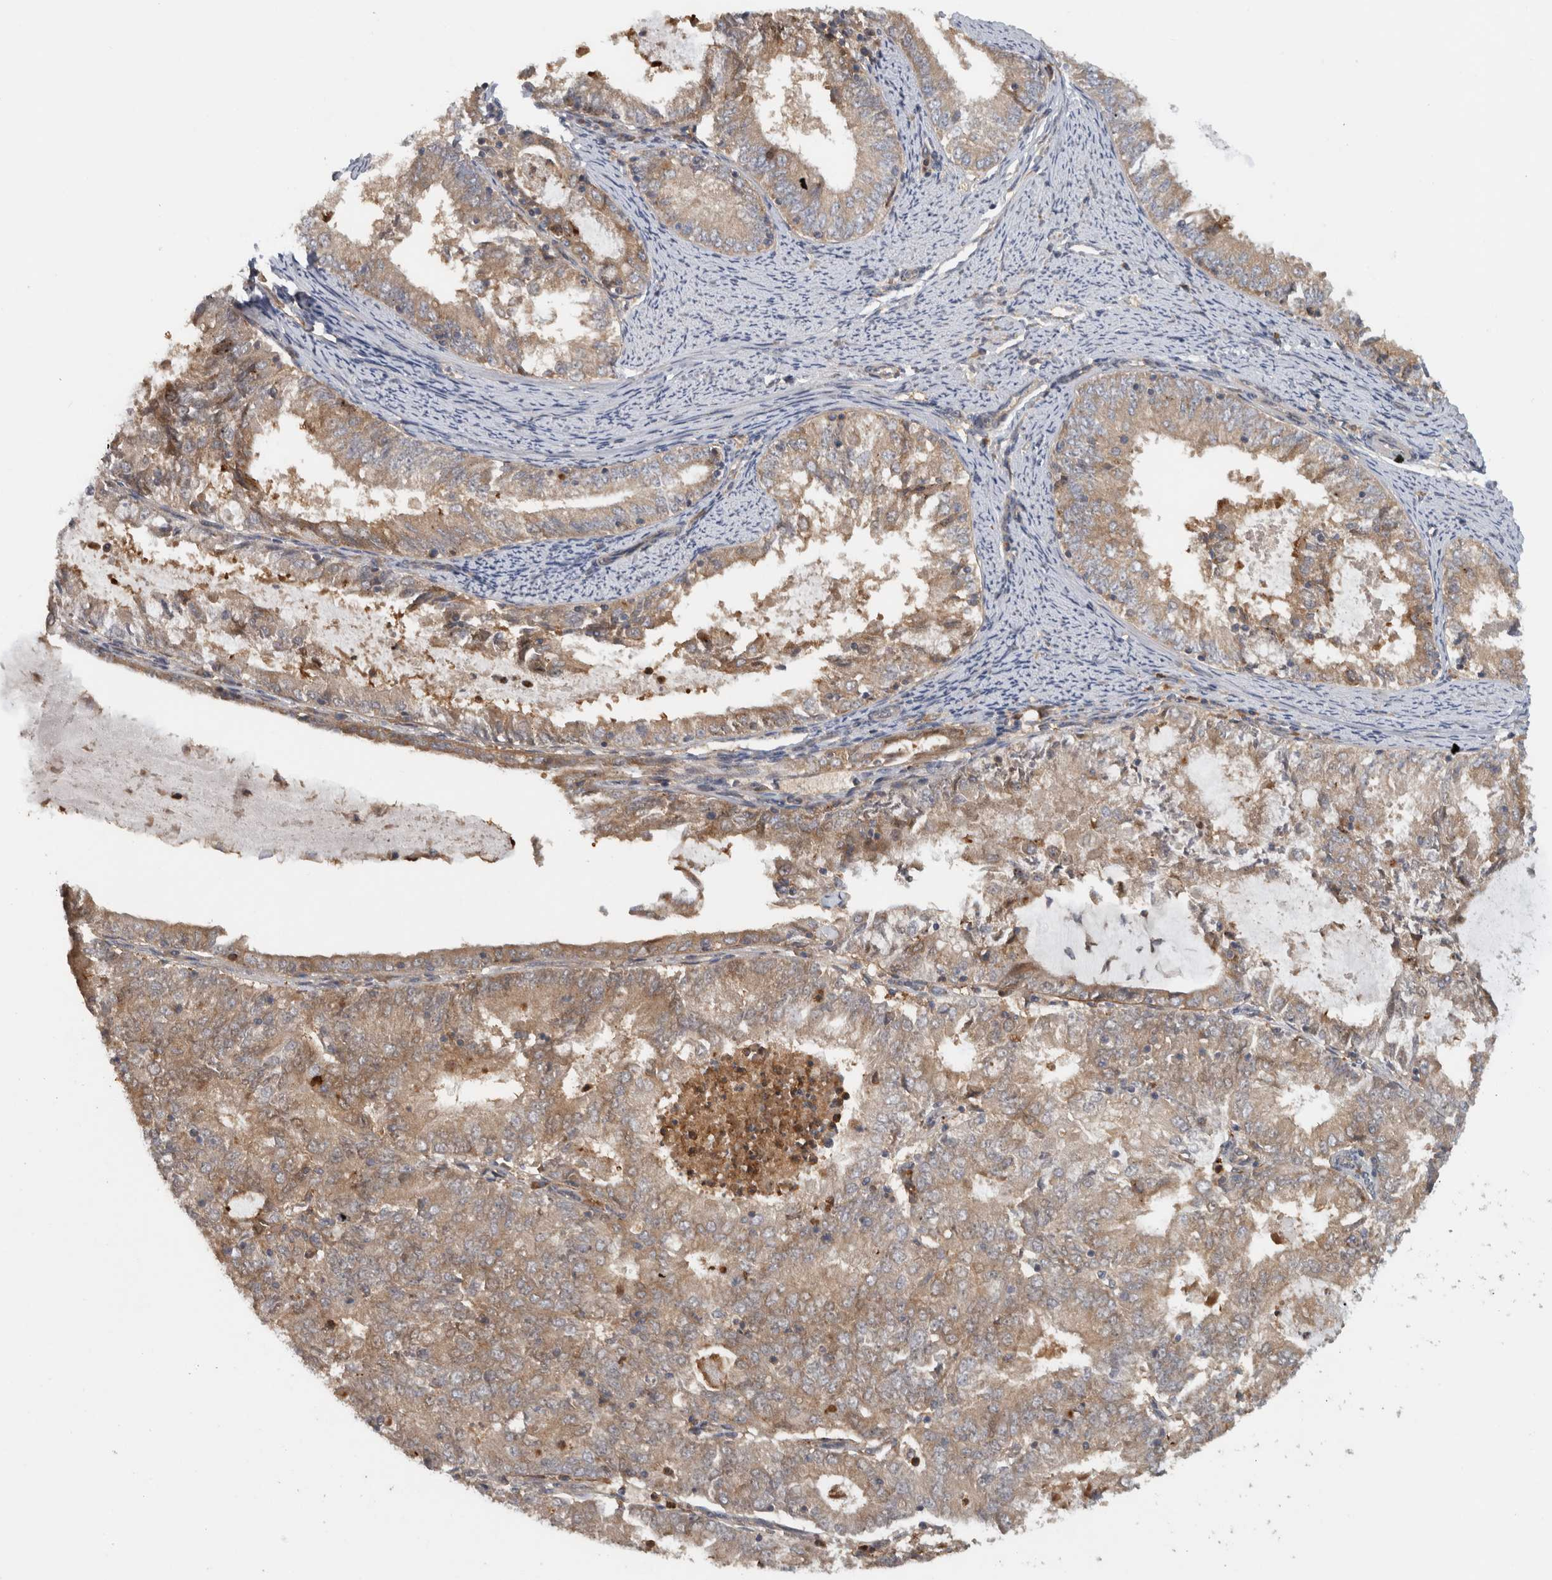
{"staining": {"intensity": "moderate", "quantity": ">75%", "location": "cytoplasmic/membranous"}, "tissue": "endometrial cancer", "cell_type": "Tumor cells", "image_type": "cancer", "snomed": [{"axis": "morphology", "description": "Adenocarcinoma, NOS"}, {"axis": "topography", "description": "Endometrium"}], "caption": "Immunohistochemistry (IHC) histopathology image of neoplastic tissue: endometrial adenocarcinoma stained using immunohistochemistry (IHC) displays medium levels of moderate protein expression localized specifically in the cytoplasmic/membranous of tumor cells, appearing as a cytoplasmic/membranous brown color.", "gene": "VEPH1", "patient": {"sex": "female", "age": 57}}